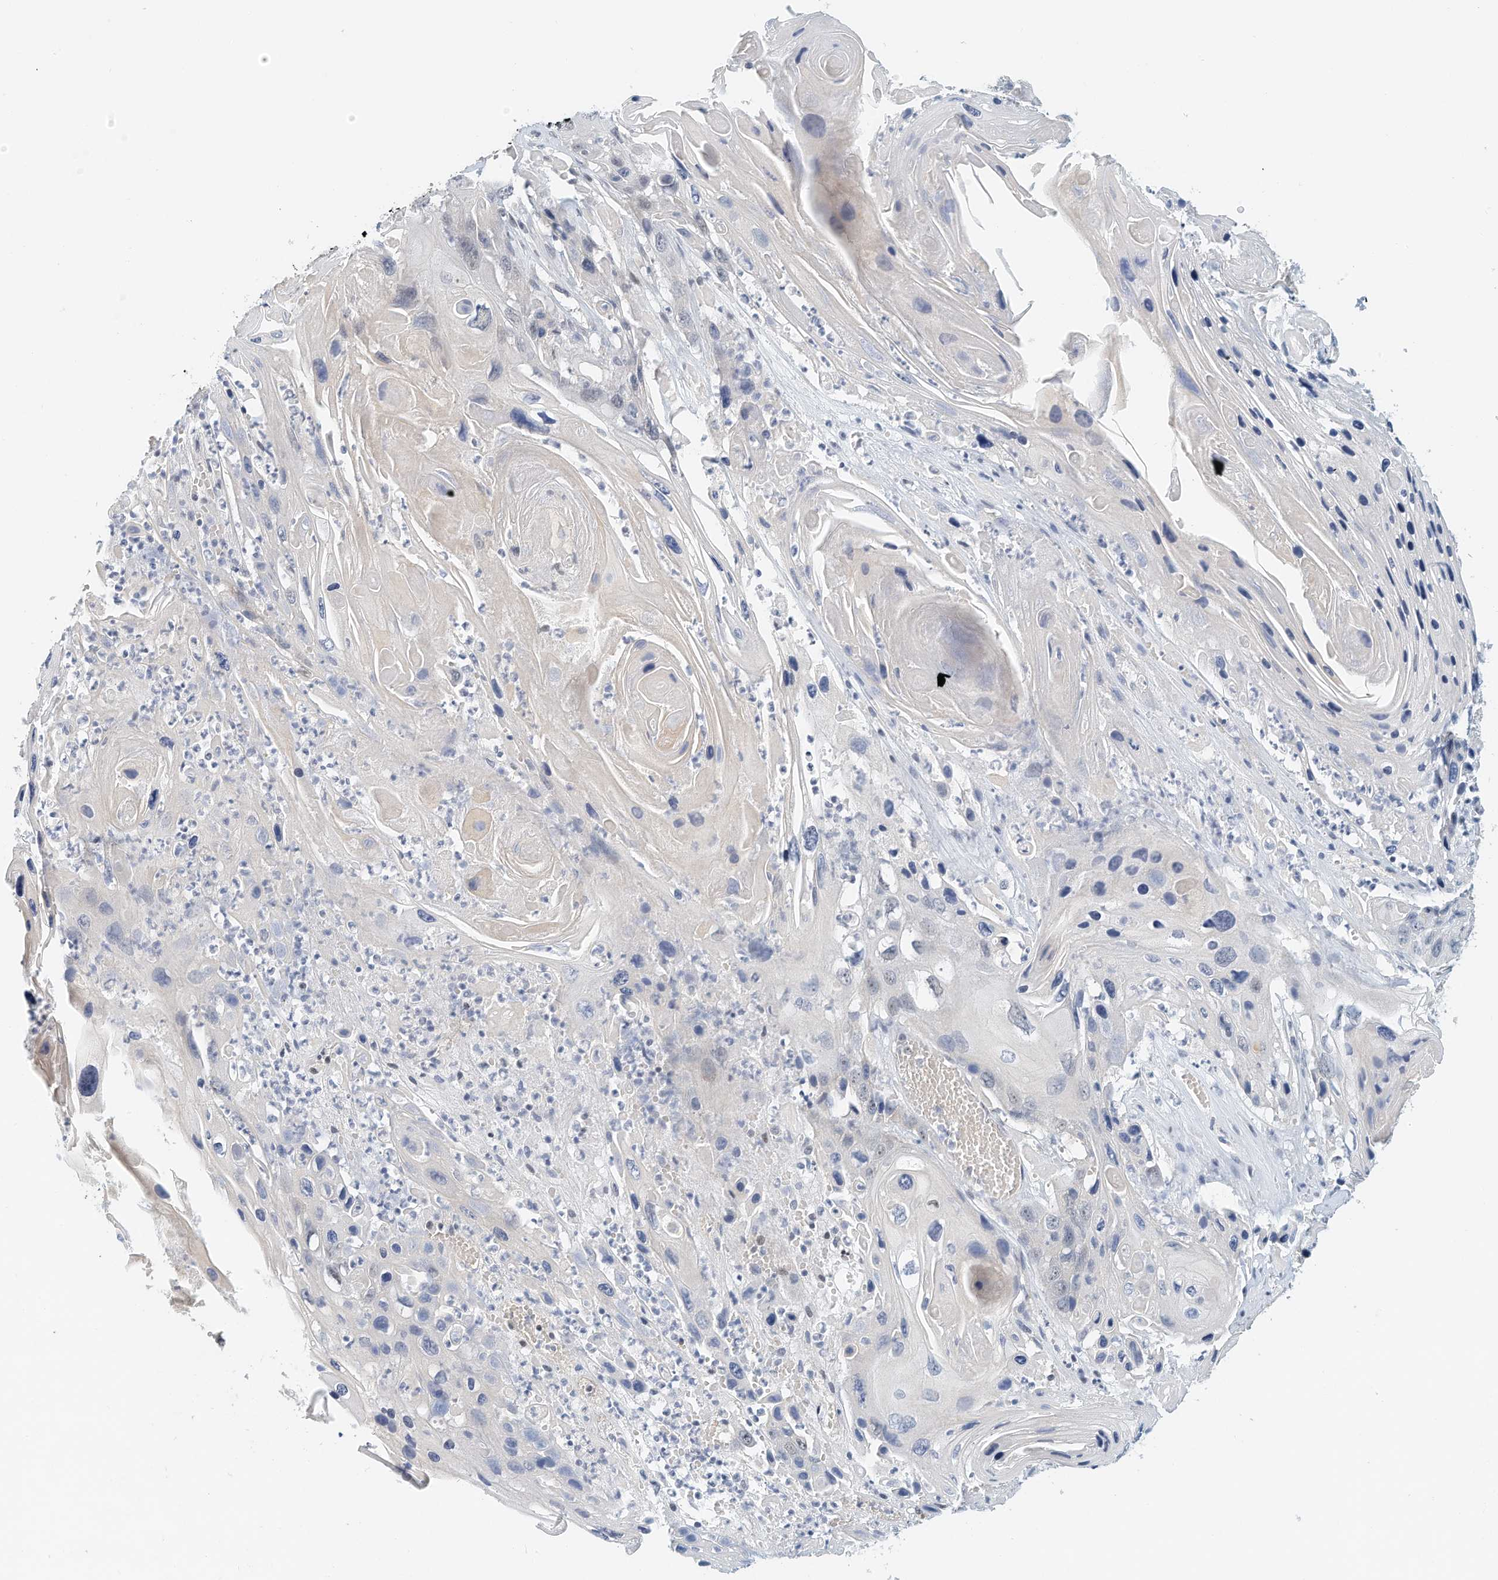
{"staining": {"intensity": "negative", "quantity": "none", "location": "none"}, "tissue": "skin cancer", "cell_type": "Tumor cells", "image_type": "cancer", "snomed": [{"axis": "morphology", "description": "Squamous cell carcinoma, NOS"}, {"axis": "topography", "description": "Skin"}], "caption": "Immunohistochemistry (IHC) of skin squamous cell carcinoma displays no staining in tumor cells. (DAB (3,3'-diaminobenzidine) IHC with hematoxylin counter stain).", "gene": "ARHGAP28", "patient": {"sex": "male", "age": 55}}